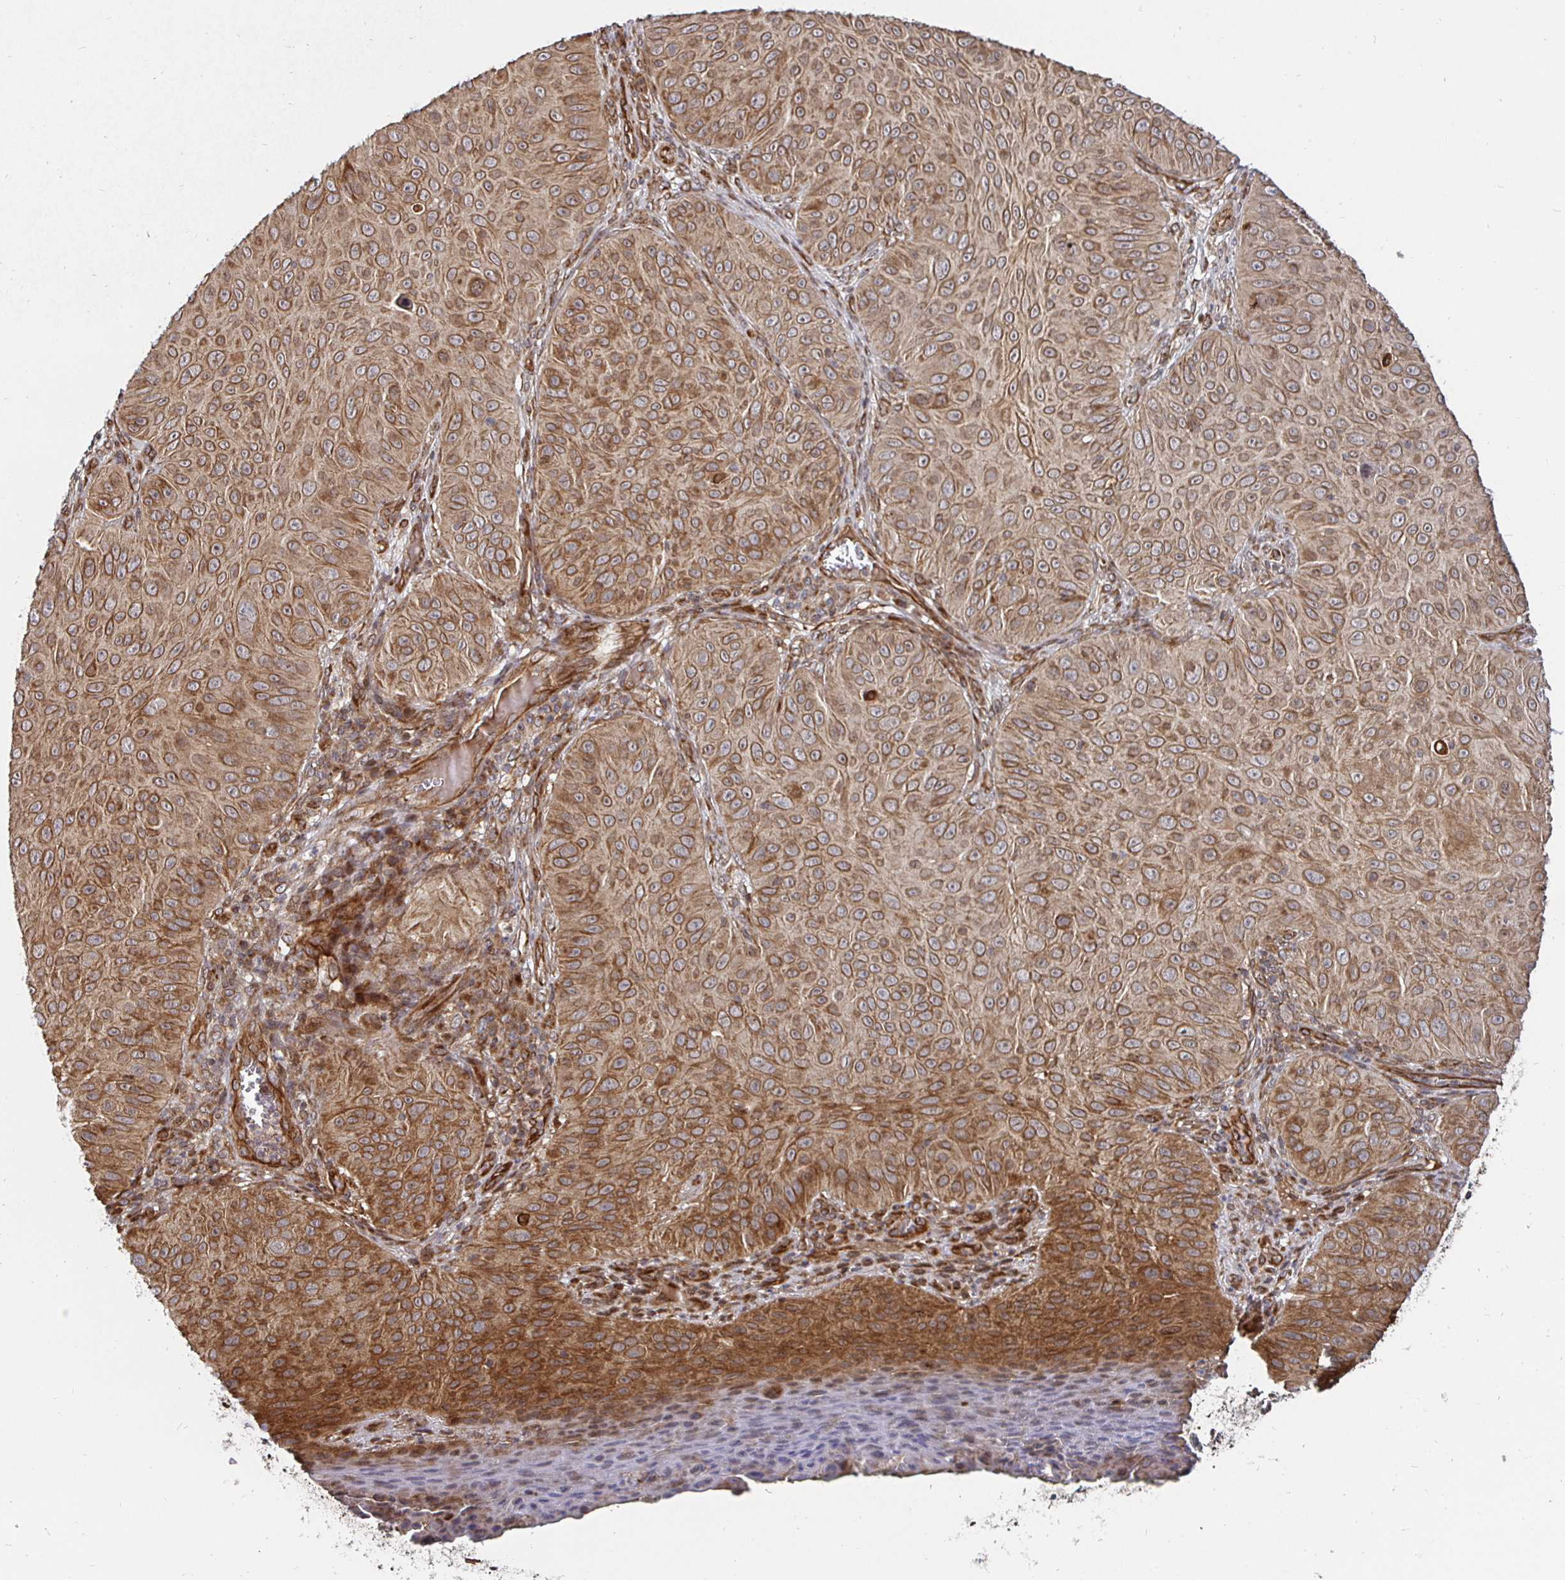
{"staining": {"intensity": "moderate", "quantity": ">75%", "location": "cytoplasmic/membranous"}, "tissue": "skin cancer", "cell_type": "Tumor cells", "image_type": "cancer", "snomed": [{"axis": "morphology", "description": "Squamous cell carcinoma, NOS"}, {"axis": "topography", "description": "Skin"}], "caption": "The immunohistochemical stain highlights moderate cytoplasmic/membranous expression in tumor cells of squamous cell carcinoma (skin) tissue.", "gene": "TBKBP1", "patient": {"sex": "male", "age": 82}}